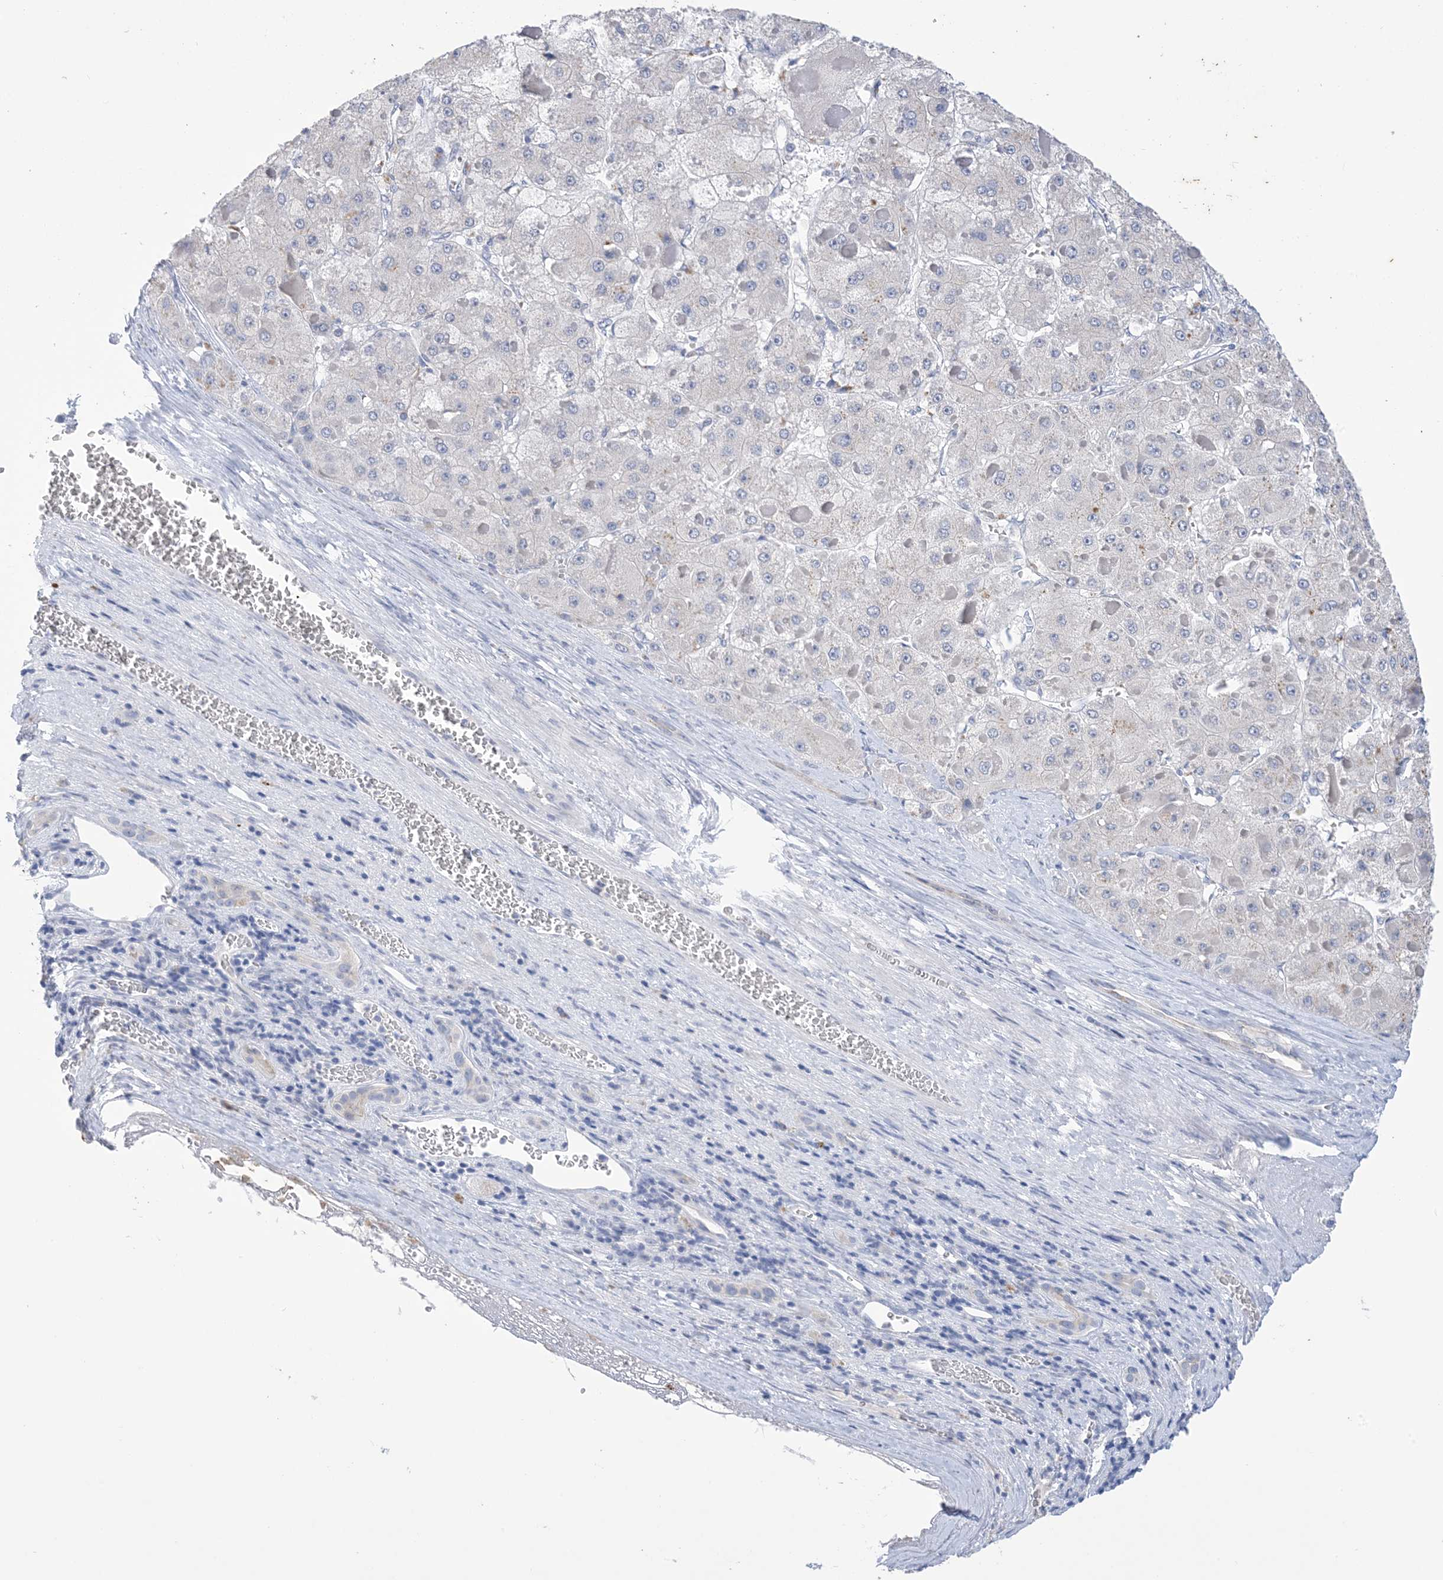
{"staining": {"intensity": "negative", "quantity": "none", "location": "none"}, "tissue": "liver cancer", "cell_type": "Tumor cells", "image_type": "cancer", "snomed": [{"axis": "morphology", "description": "Carcinoma, Hepatocellular, NOS"}, {"axis": "topography", "description": "Liver"}], "caption": "Micrograph shows no significant protein staining in tumor cells of hepatocellular carcinoma (liver). (DAB (3,3'-diaminobenzidine) immunohistochemistry visualized using brightfield microscopy, high magnification).", "gene": "DSC3", "patient": {"sex": "female", "age": 73}}